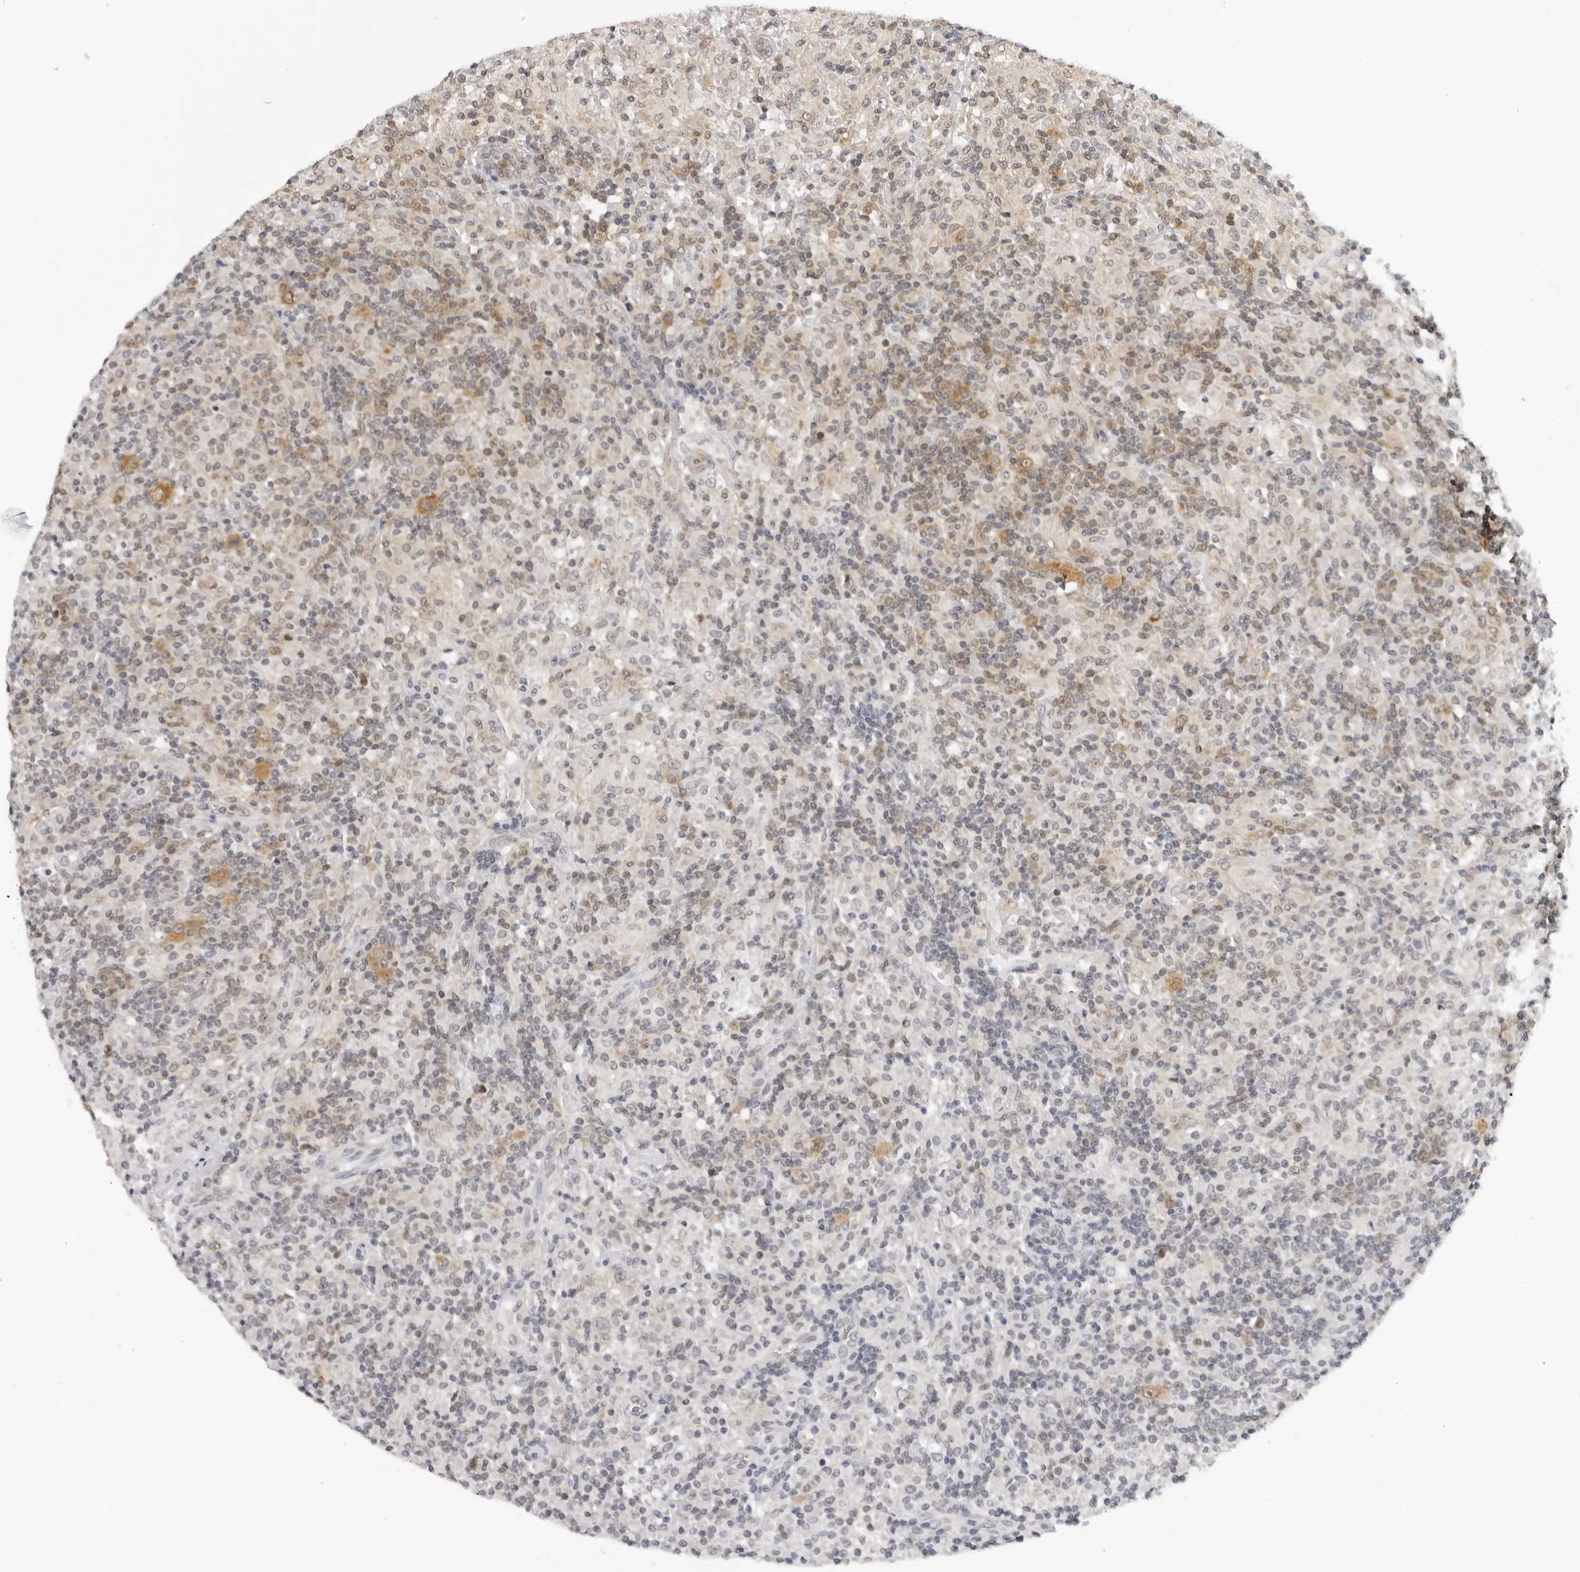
{"staining": {"intensity": "moderate", "quantity": "25%-75%", "location": "cytoplasmic/membranous"}, "tissue": "lymphoma", "cell_type": "Tumor cells", "image_type": "cancer", "snomed": [{"axis": "morphology", "description": "Hodgkin's disease, NOS"}, {"axis": "topography", "description": "Lymph node"}], "caption": "Hodgkin's disease stained for a protein (brown) demonstrates moderate cytoplasmic/membranous positive staining in about 25%-75% of tumor cells.", "gene": "WDR77", "patient": {"sex": "male", "age": 70}}